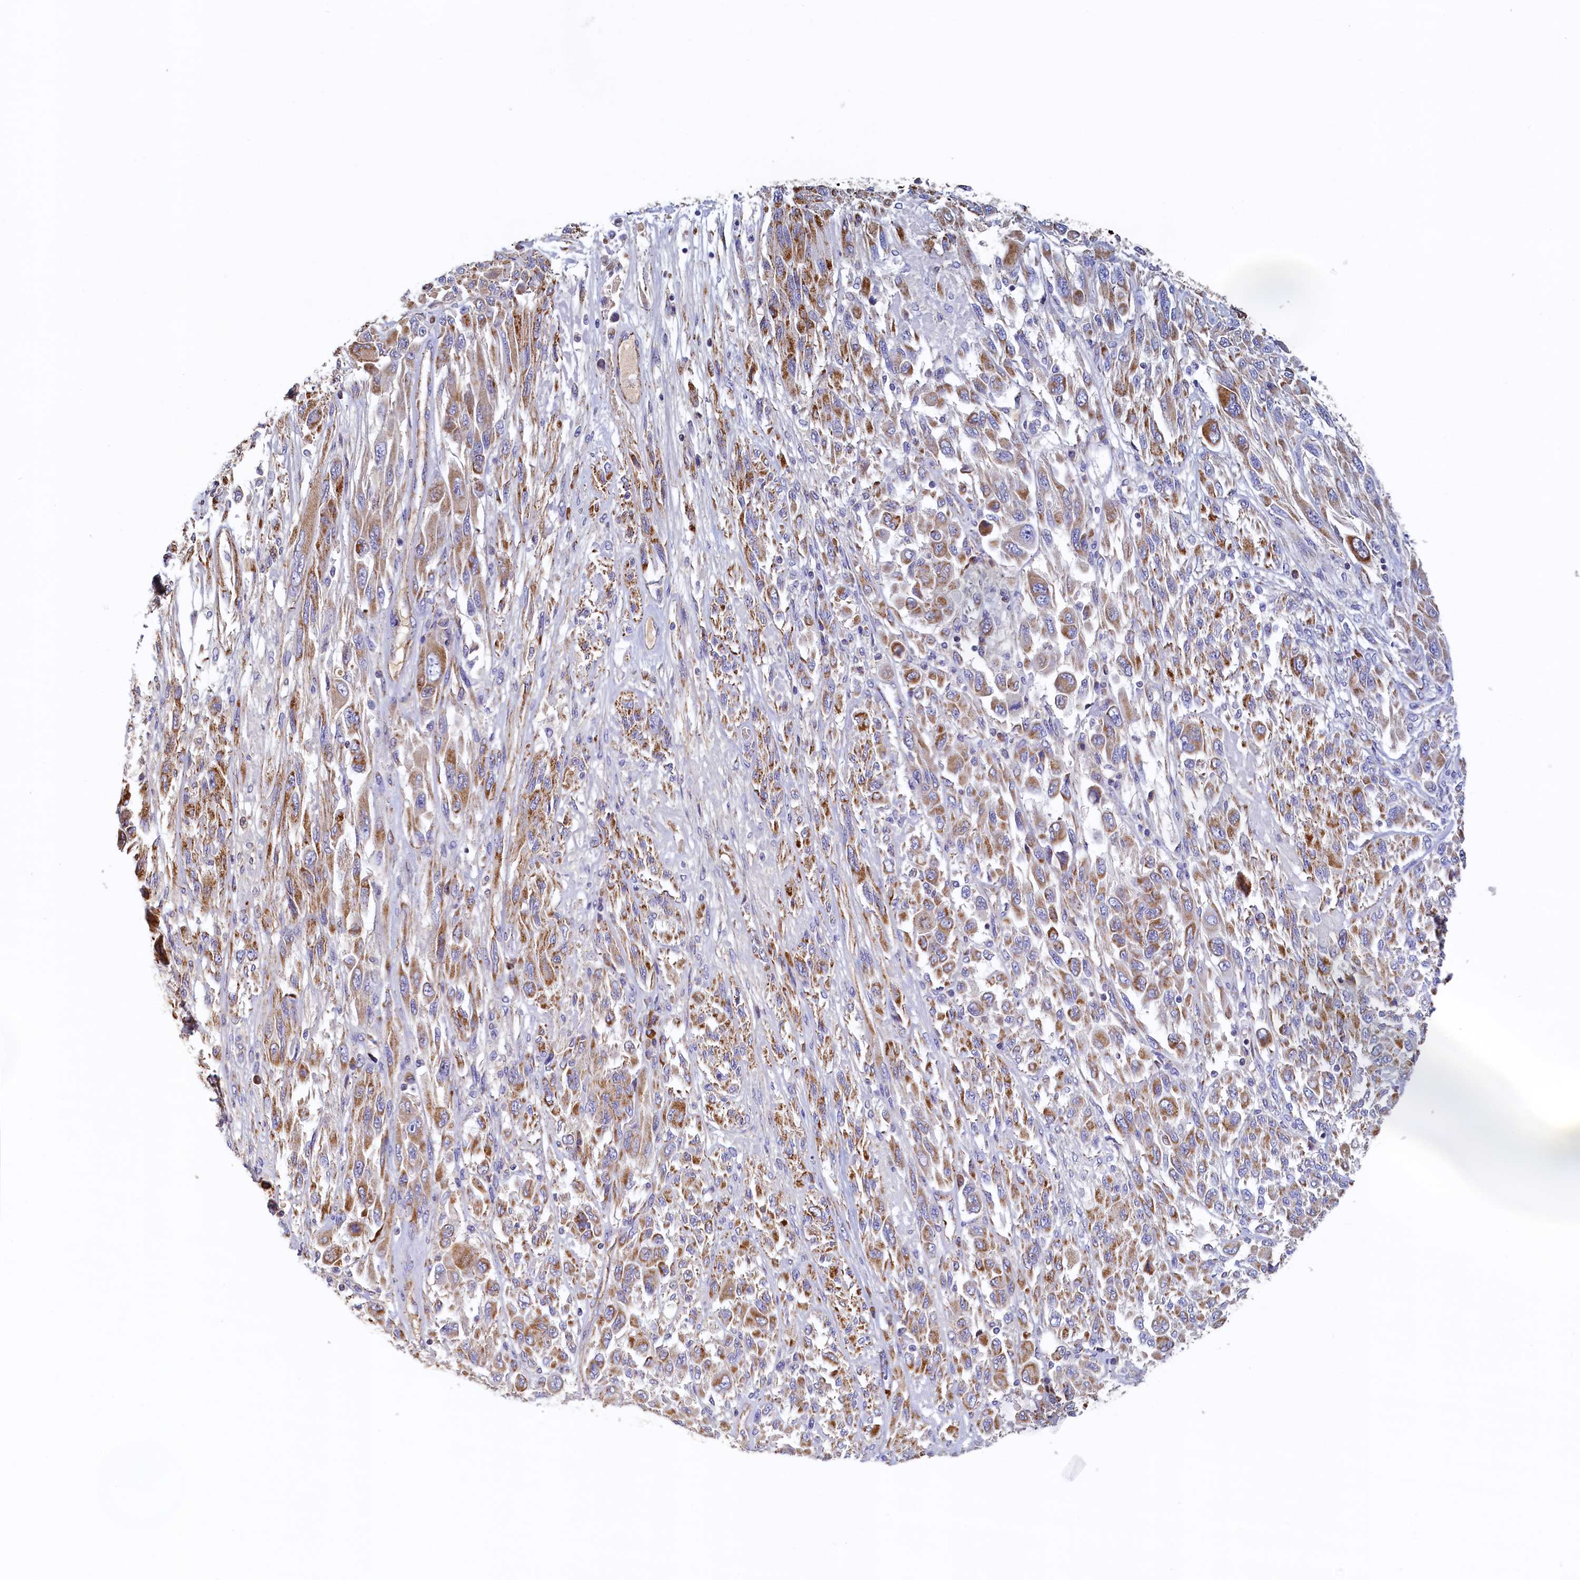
{"staining": {"intensity": "moderate", "quantity": ">75%", "location": "cytoplasmic/membranous"}, "tissue": "melanoma", "cell_type": "Tumor cells", "image_type": "cancer", "snomed": [{"axis": "morphology", "description": "Malignant melanoma, NOS"}, {"axis": "topography", "description": "Skin"}], "caption": "Malignant melanoma stained with a protein marker reveals moderate staining in tumor cells.", "gene": "POC1A", "patient": {"sex": "female", "age": 91}}